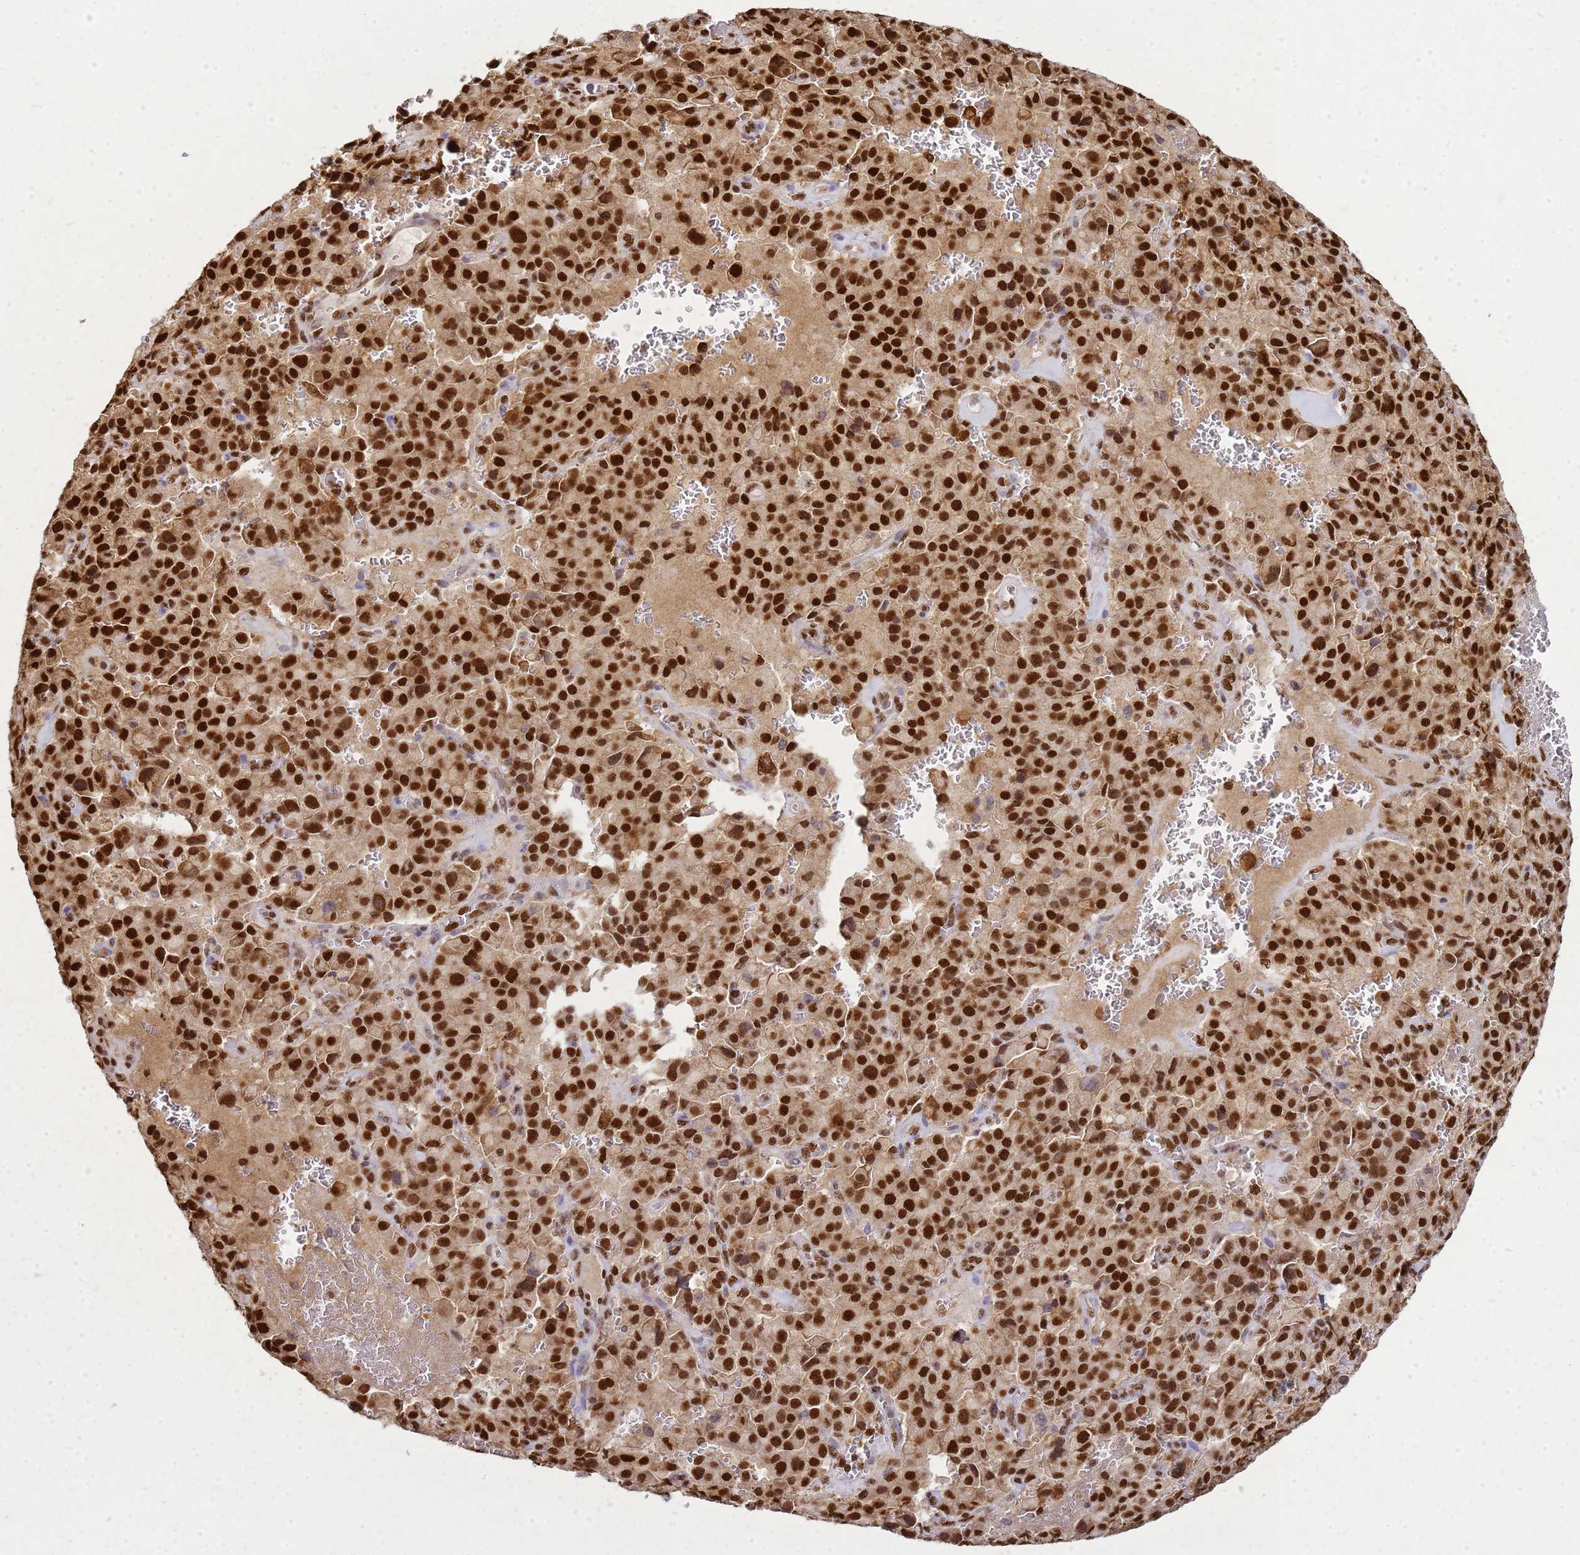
{"staining": {"intensity": "strong", "quantity": ">75%", "location": "nuclear"}, "tissue": "pancreatic cancer", "cell_type": "Tumor cells", "image_type": "cancer", "snomed": [{"axis": "morphology", "description": "Adenocarcinoma, NOS"}, {"axis": "topography", "description": "Pancreas"}], "caption": "This histopathology image shows immunohistochemistry staining of pancreatic adenocarcinoma, with high strong nuclear staining in approximately >75% of tumor cells.", "gene": "APEX1", "patient": {"sex": "male", "age": 65}}